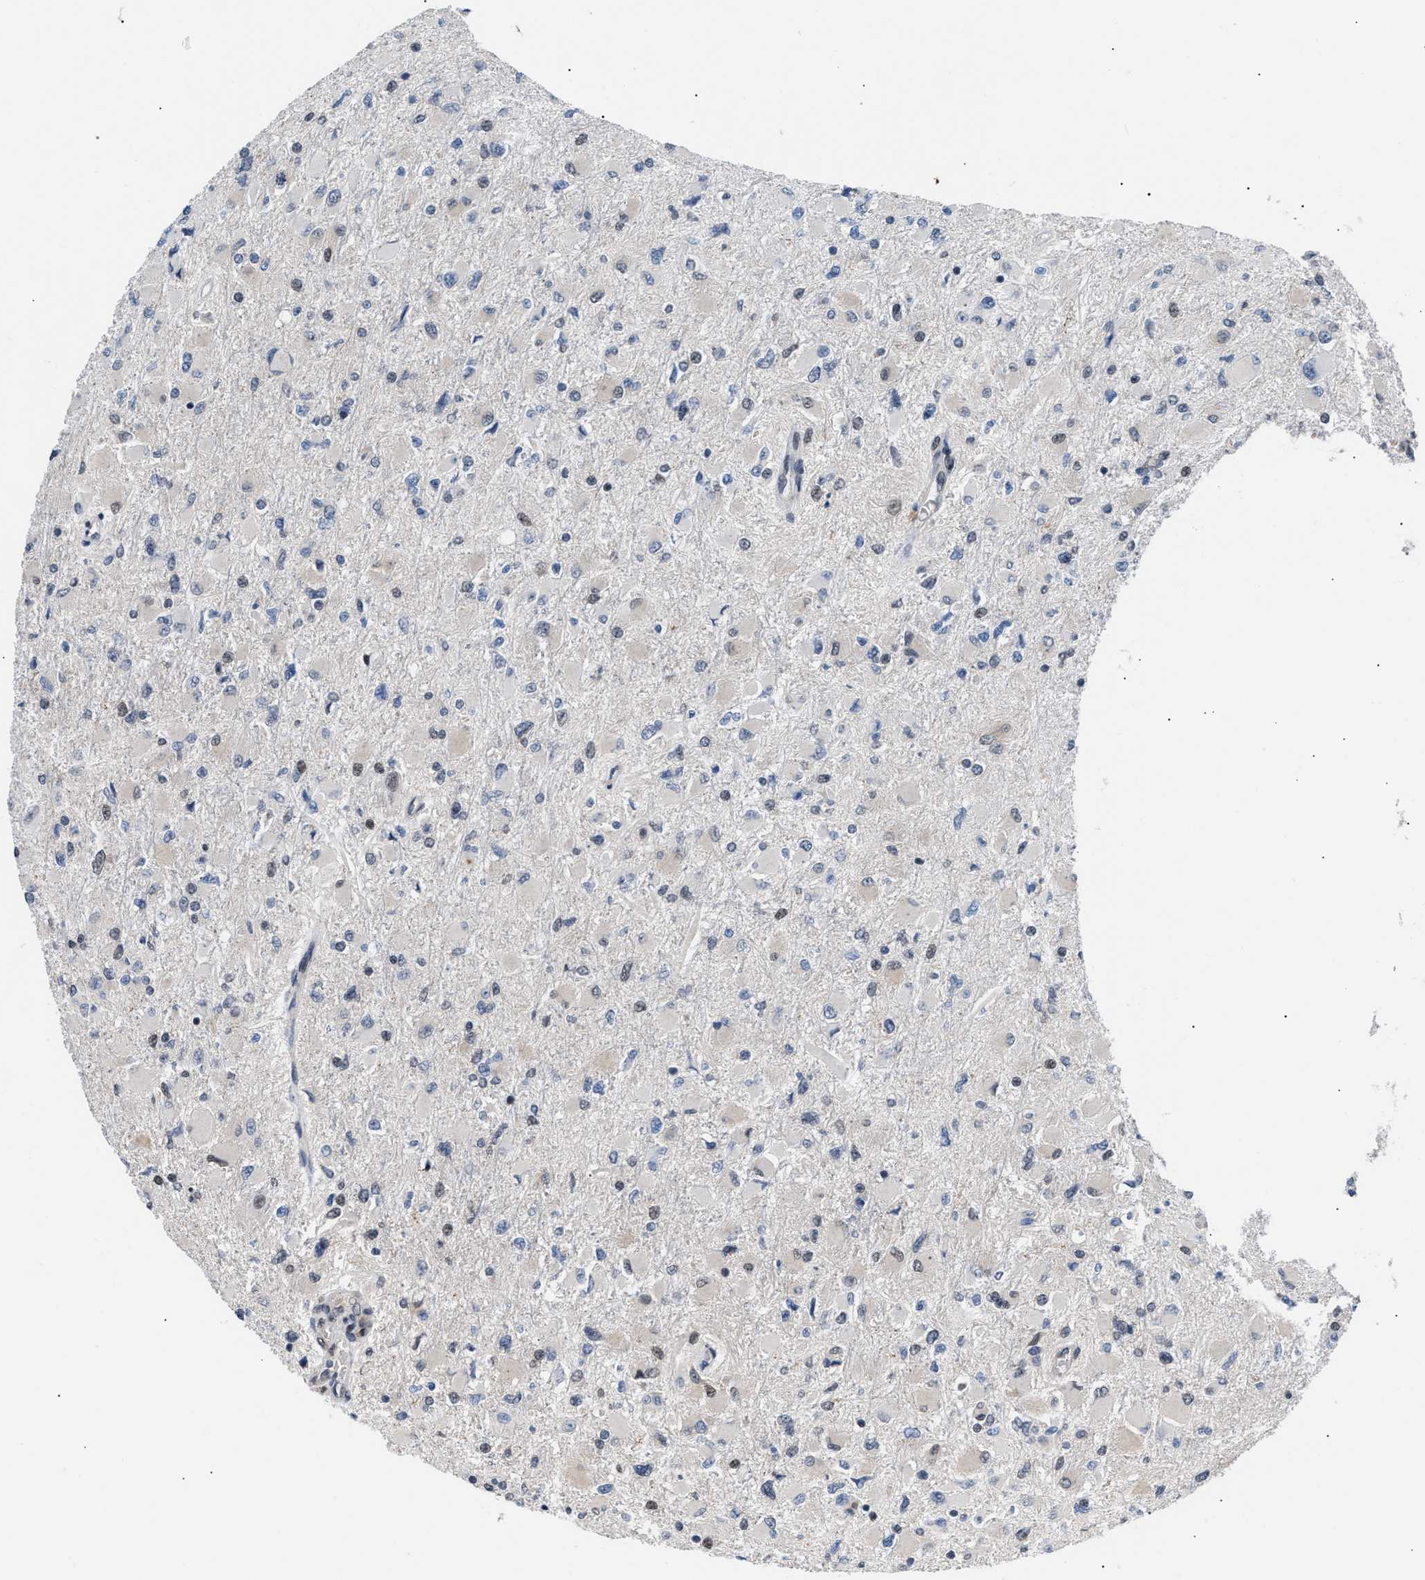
{"staining": {"intensity": "weak", "quantity": "<25%", "location": "nuclear"}, "tissue": "glioma", "cell_type": "Tumor cells", "image_type": "cancer", "snomed": [{"axis": "morphology", "description": "Glioma, malignant, High grade"}, {"axis": "topography", "description": "Cerebral cortex"}], "caption": "A photomicrograph of malignant glioma (high-grade) stained for a protein shows no brown staining in tumor cells. (IHC, brightfield microscopy, high magnification).", "gene": "TXNRD3", "patient": {"sex": "female", "age": 36}}